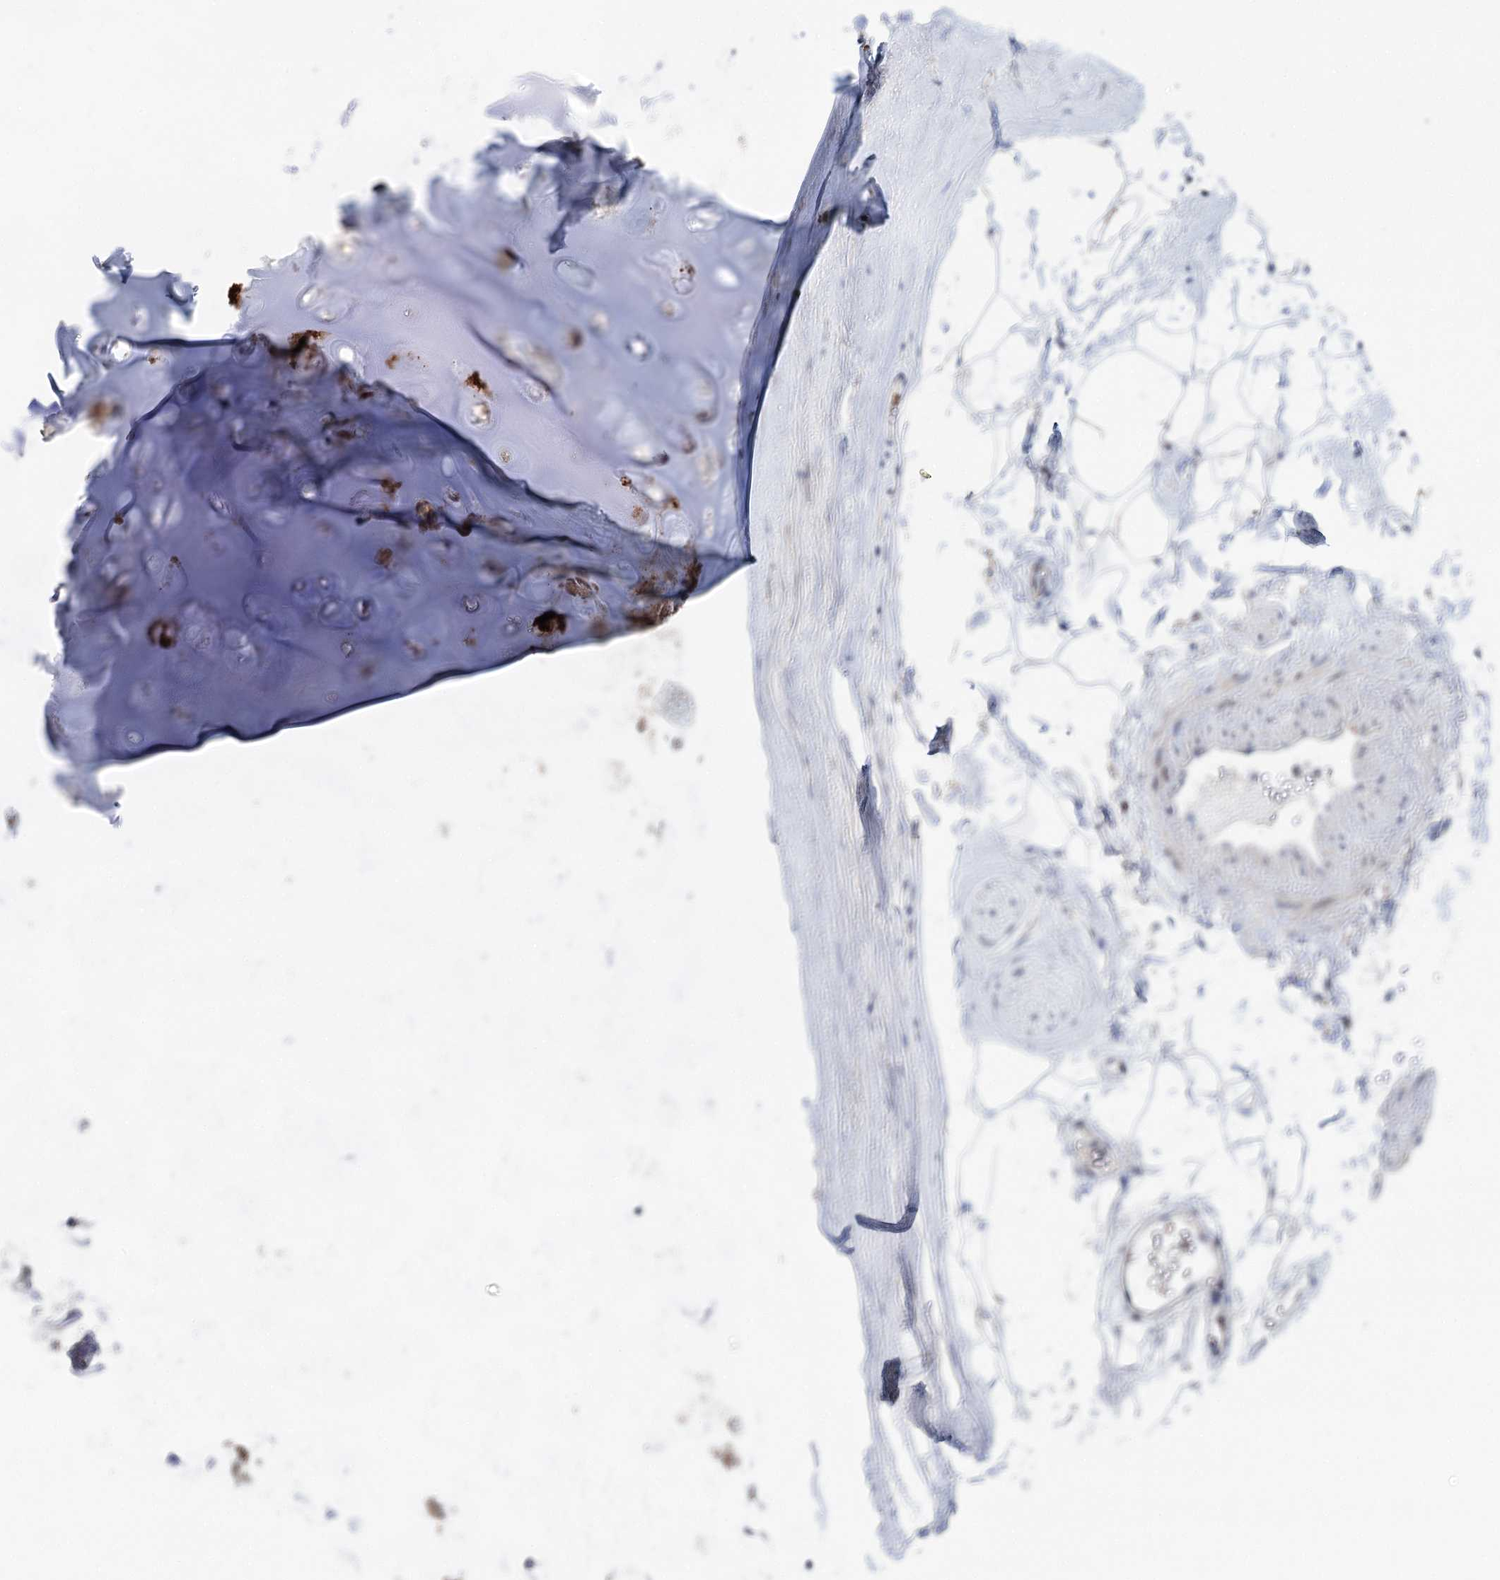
{"staining": {"intensity": "negative", "quantity": "none", "location": "none"}, "tissue": "adipose tissue", "cell_type": "Adipocytes", "image_type": "normal", "snomed": [{"axis": "morphology", "description": "Normal tissue, NOS"}, {"axis": "topography", "description": "Cartilage tissue"}, {"axis": "topography", "description": "Bronchus"}], "caption": "Immunohistochemical staining of benign human adipose tissue displays no significant expression in adipocytes.", "gene": "CFAP46", "patient": {"sex": "female", "age": 73}}